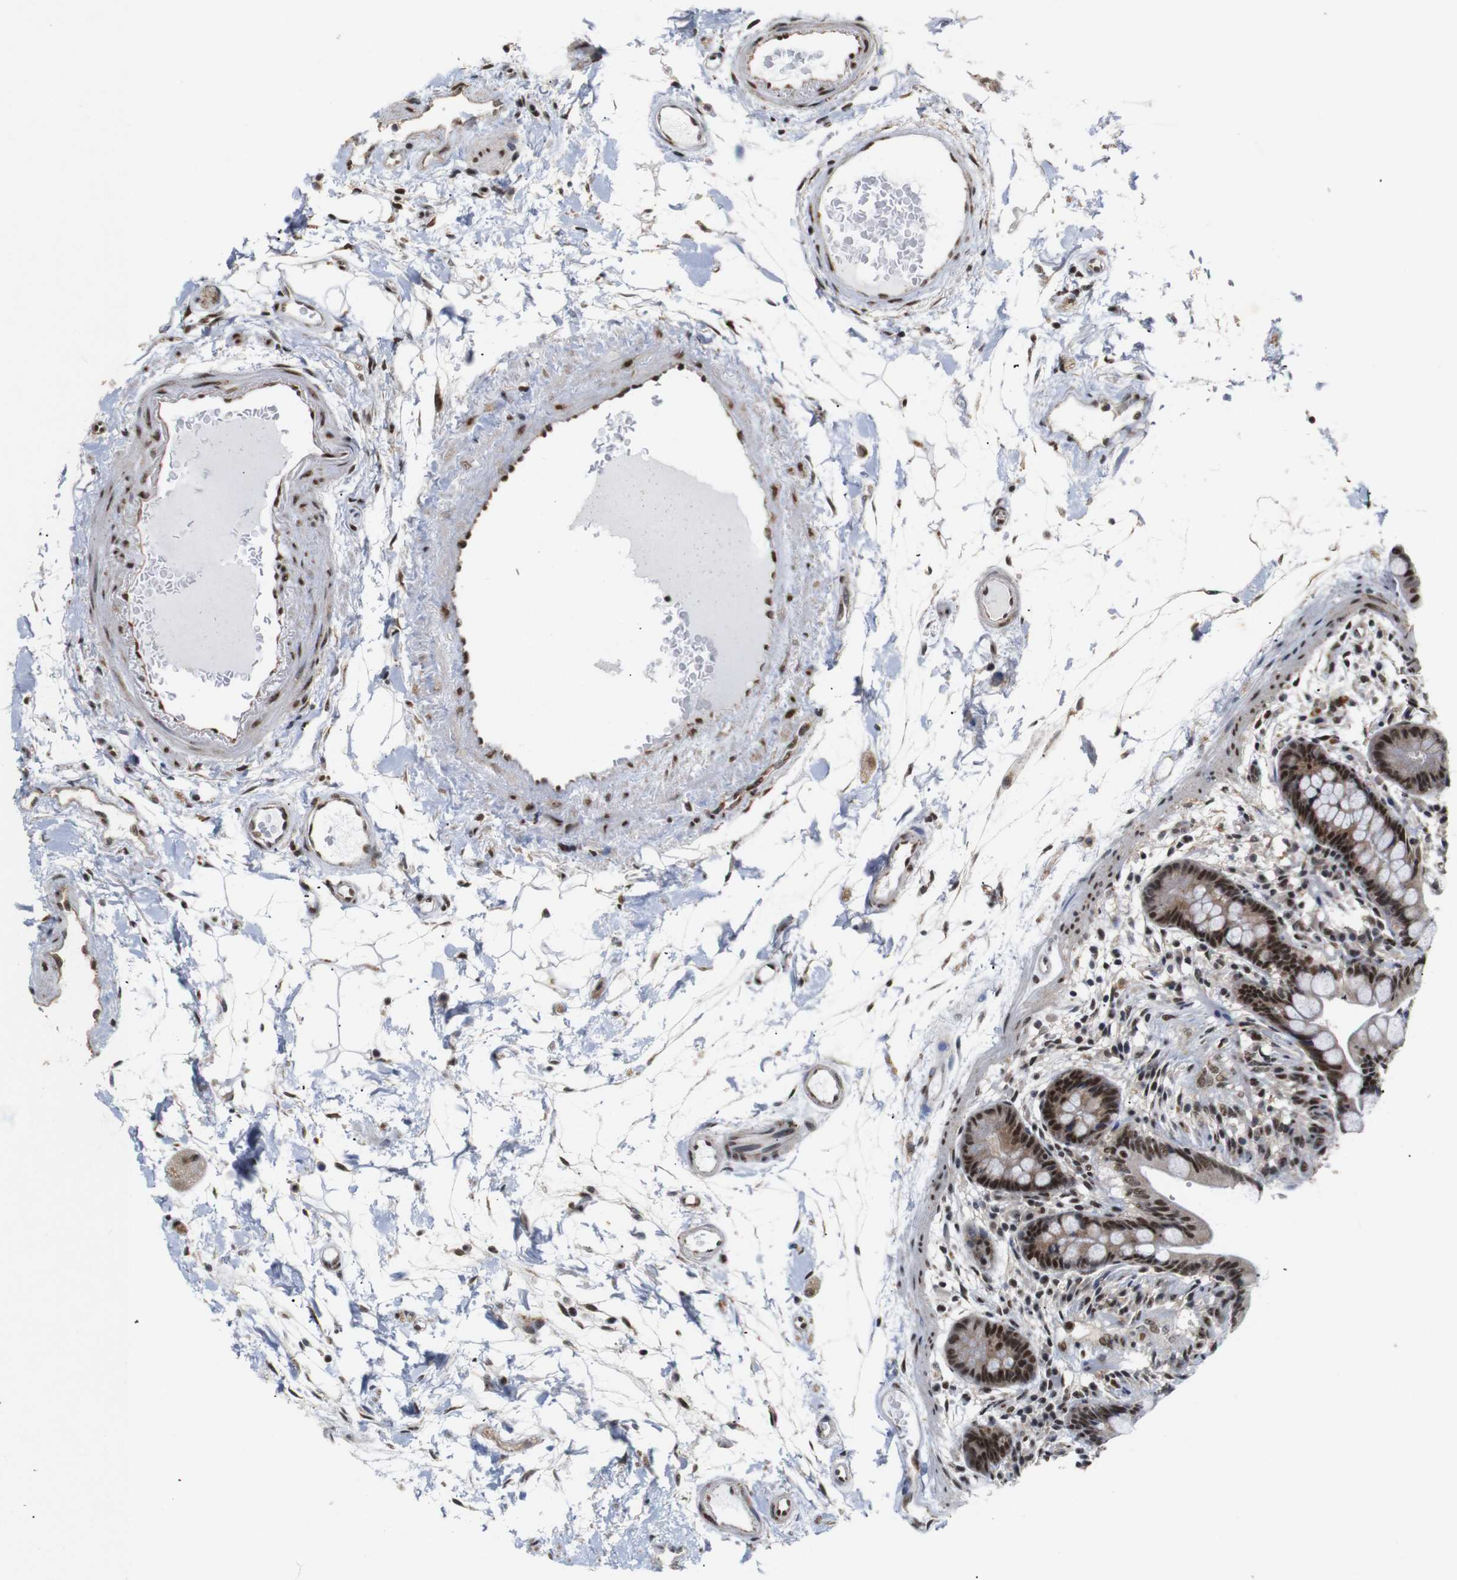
{"staining": {"intensity": "moderate", "quantity": ">75%", "location": "nuclear"}, "tissue": "colon", "cell_type": "Endothelial cells", "image_type": "normal", "snomed": [{"axis": "morphology", "description": "Normal tissue, NOS"}, {"axis": "topography", "description": "Colon"}], "caption": "Protein staining of unremarkable colon demonstrates moderate nuclear expression in approximately >75% of endothelial cells. The protein is shown in brown color, while the nuclei are stained blue.", "gene": "PYM1", "patient": {"sex": "male", "age": 73}}